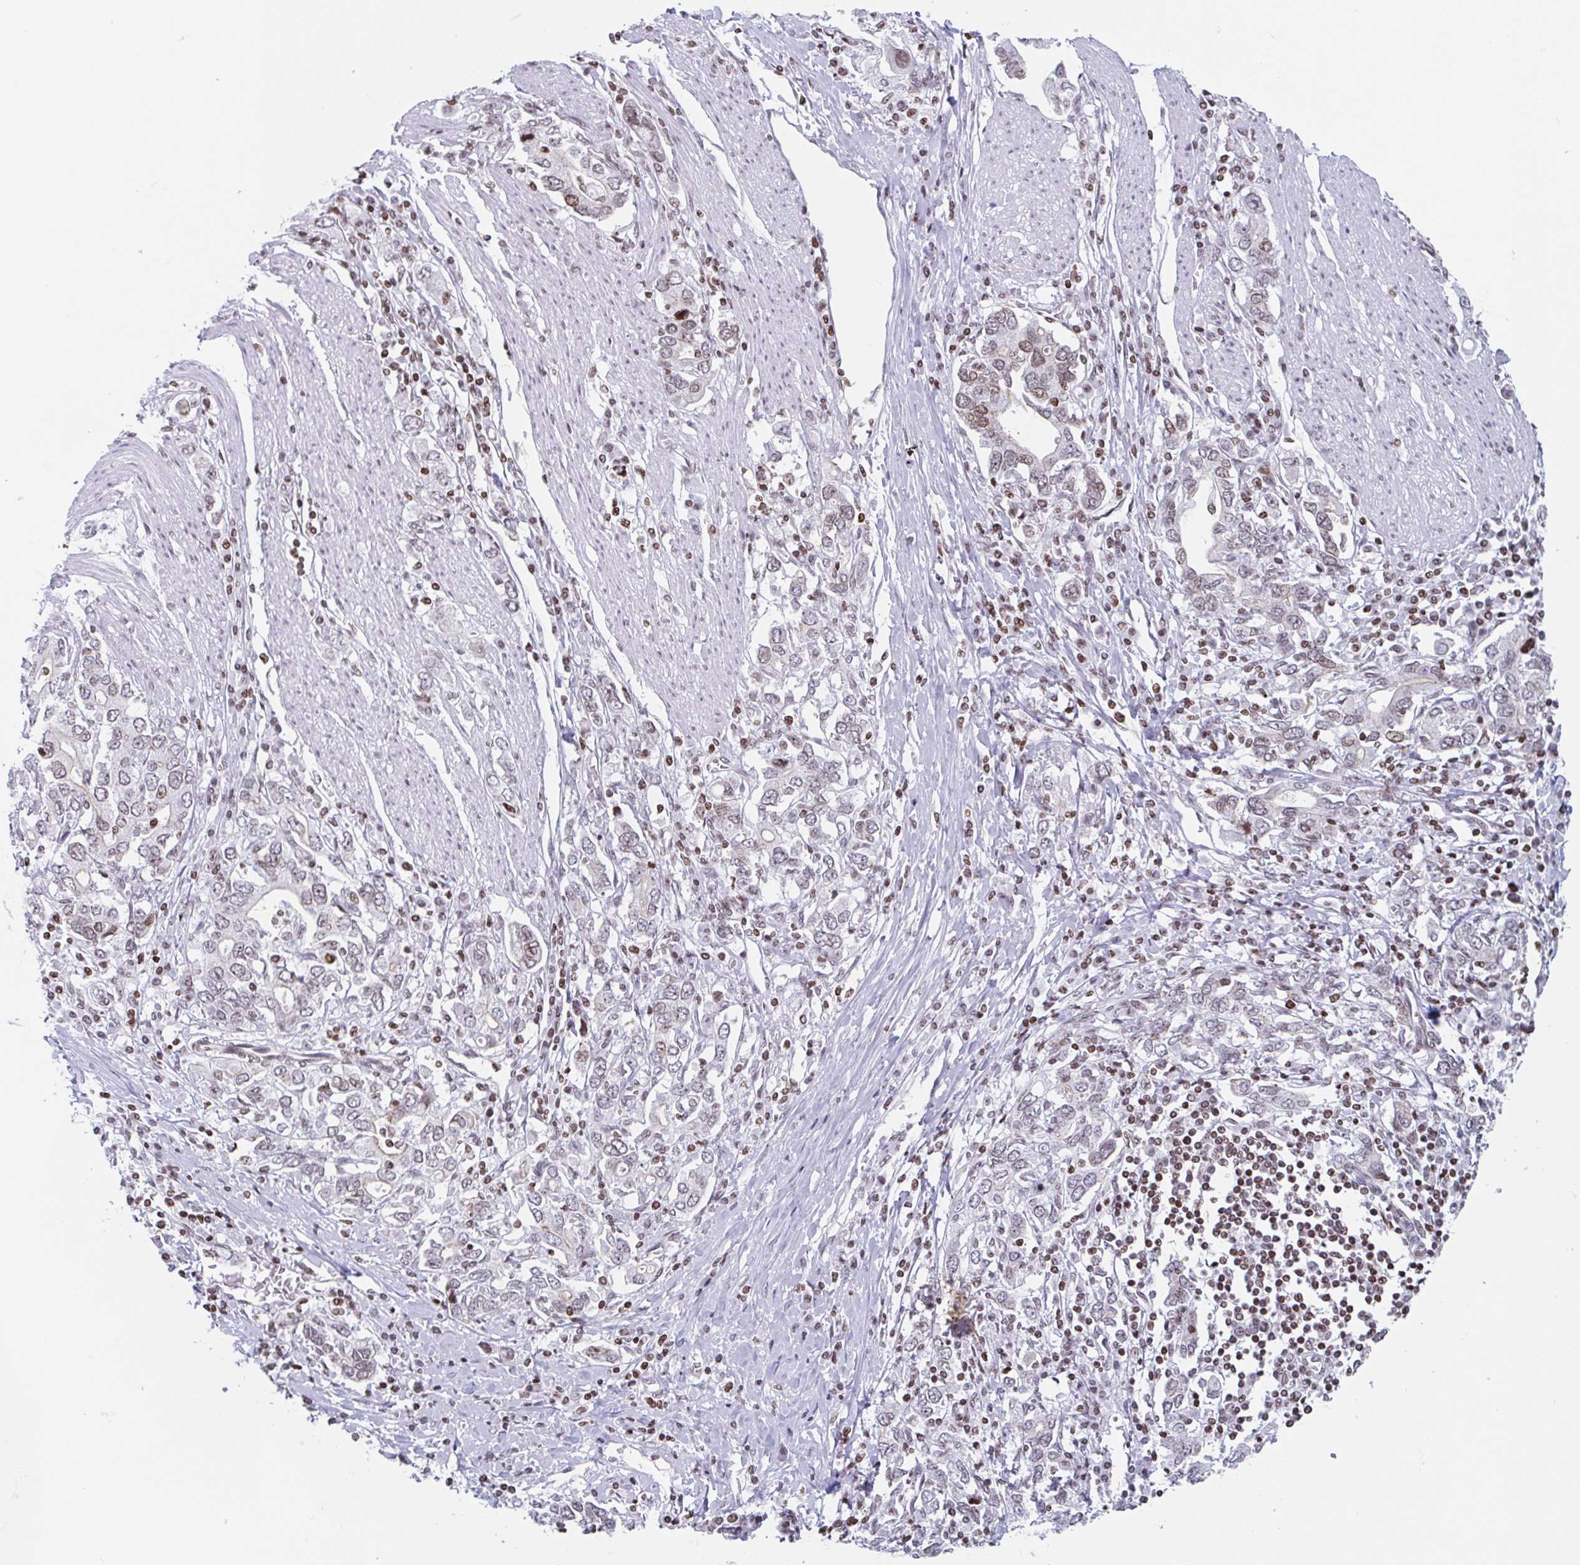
{"staining": {"intensity": "weak", "quantity": ">75%", "location": "nuclear"}, "tissue": "stomach cancer", "cell_type": "Tumor cells", "image_type": "cancer", "snomed": [{"axis": "morphology", "description": "Adenocarcinoma, NOS"}, {"axis": "topography", "description": "Stomach, upper"}, {"axis": "topography", "description": "Stomach"}], "caption": "Tumor cells display low levels of weak nuclear expression in about >75% of cells in human stomach cancer.", "gene": "NOL6", "patient": {"sex": "male", "age": 62}}